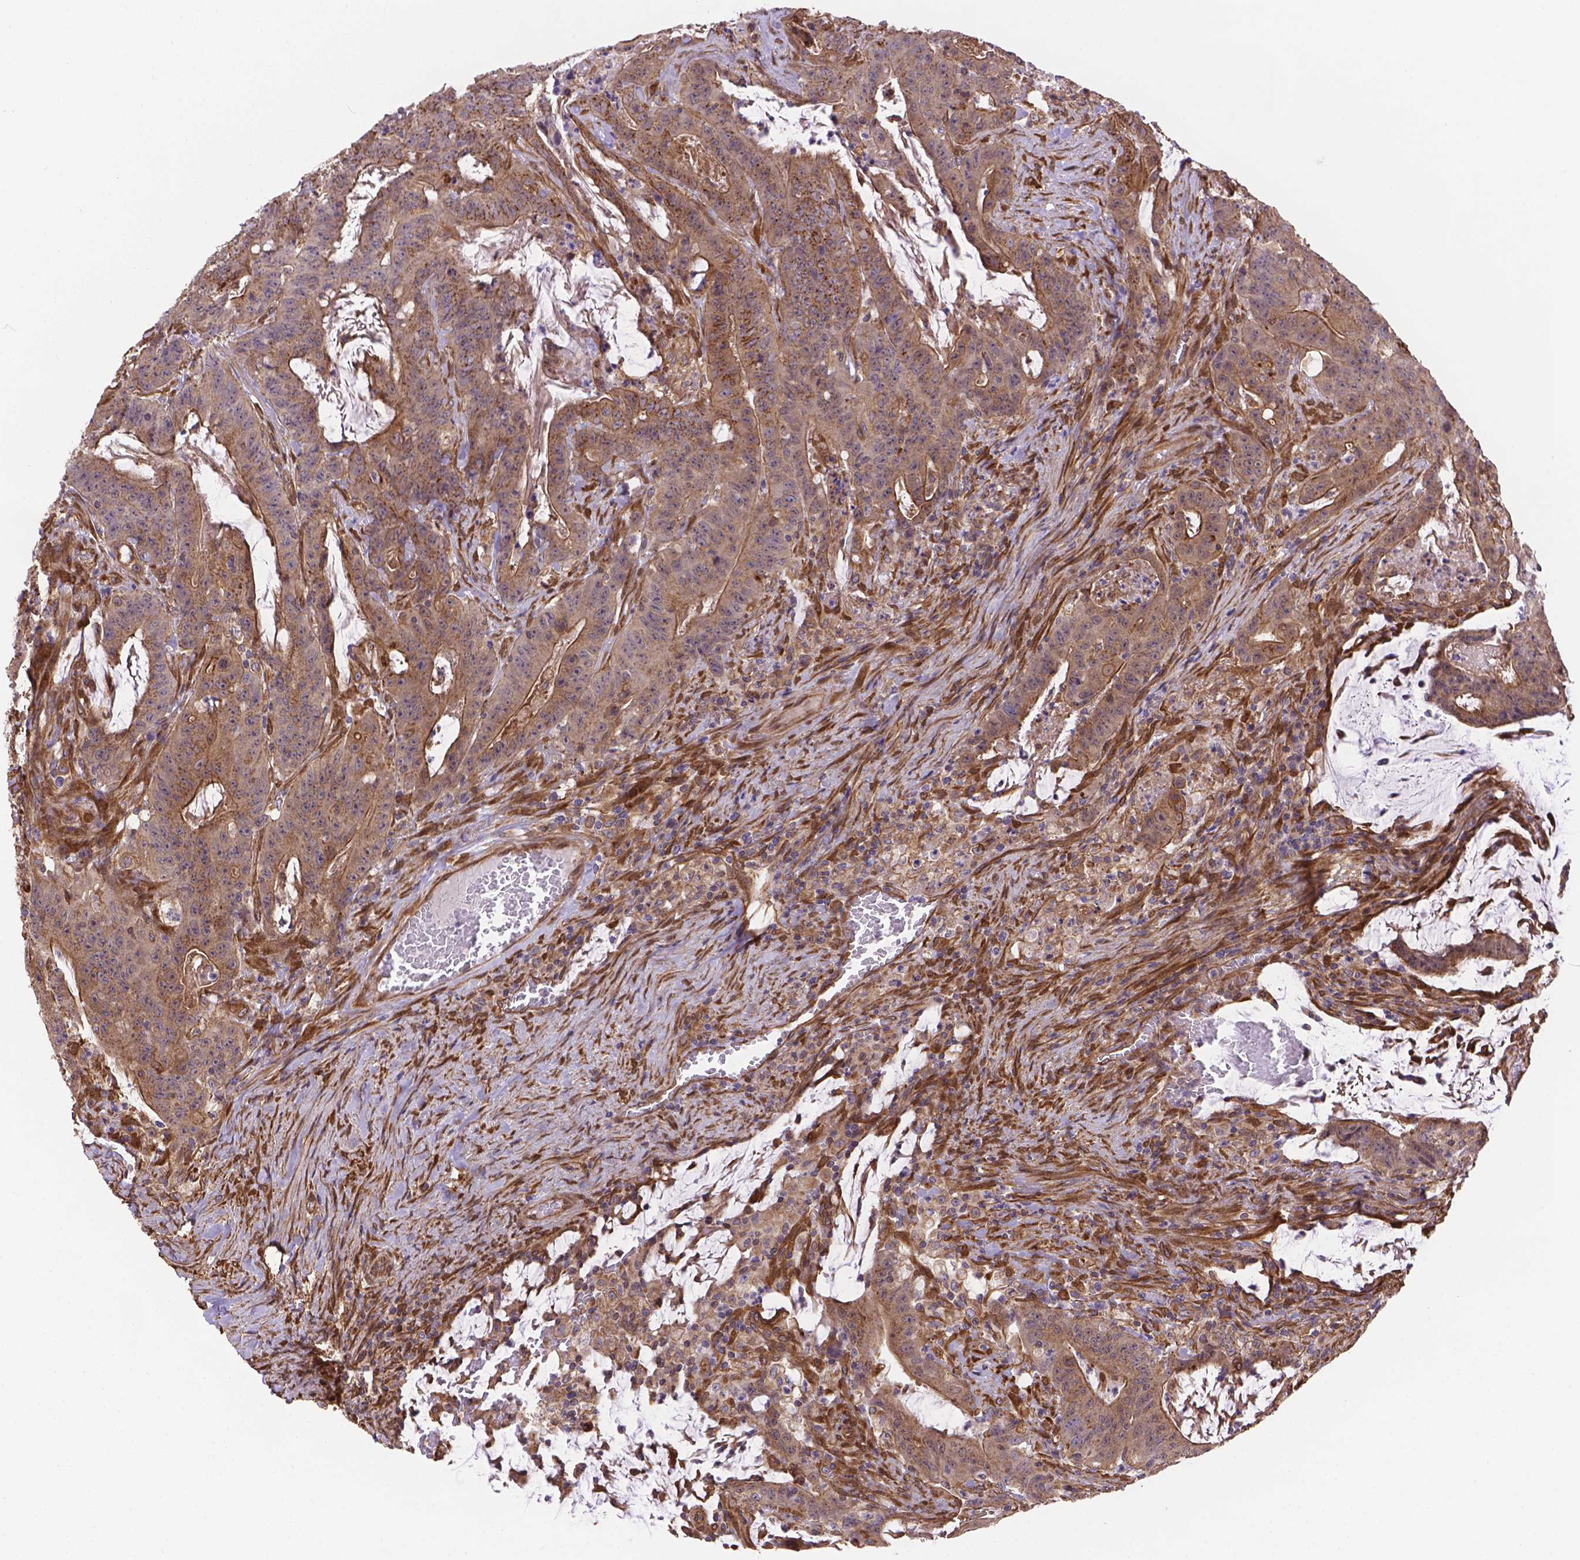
{"staining": {"intensity": "weak", "quantity": ">75%", "location": "cytoplasmic/membranous"}, "tissue": "colorectal cancer", "cell_type": "Tumor cells", "image_type": "cancer", "snomed": [{"axis": "morphology", "description": "Adenocarcinoma, NOS"}, {"axis": "topography", "description": "Colon"}], "caption": "This photomicrograph demonstrates adenocarcinoma (colorectal) stained with immunohistochemistry (IHC) to label a protein in brown. The cytoplasmic/membranous of tumor cells show weak positivity for the protein. Nuclei are counter-stained blue.", "gene": "YAP1", "patient": {"sex": "male", "age": 33}}